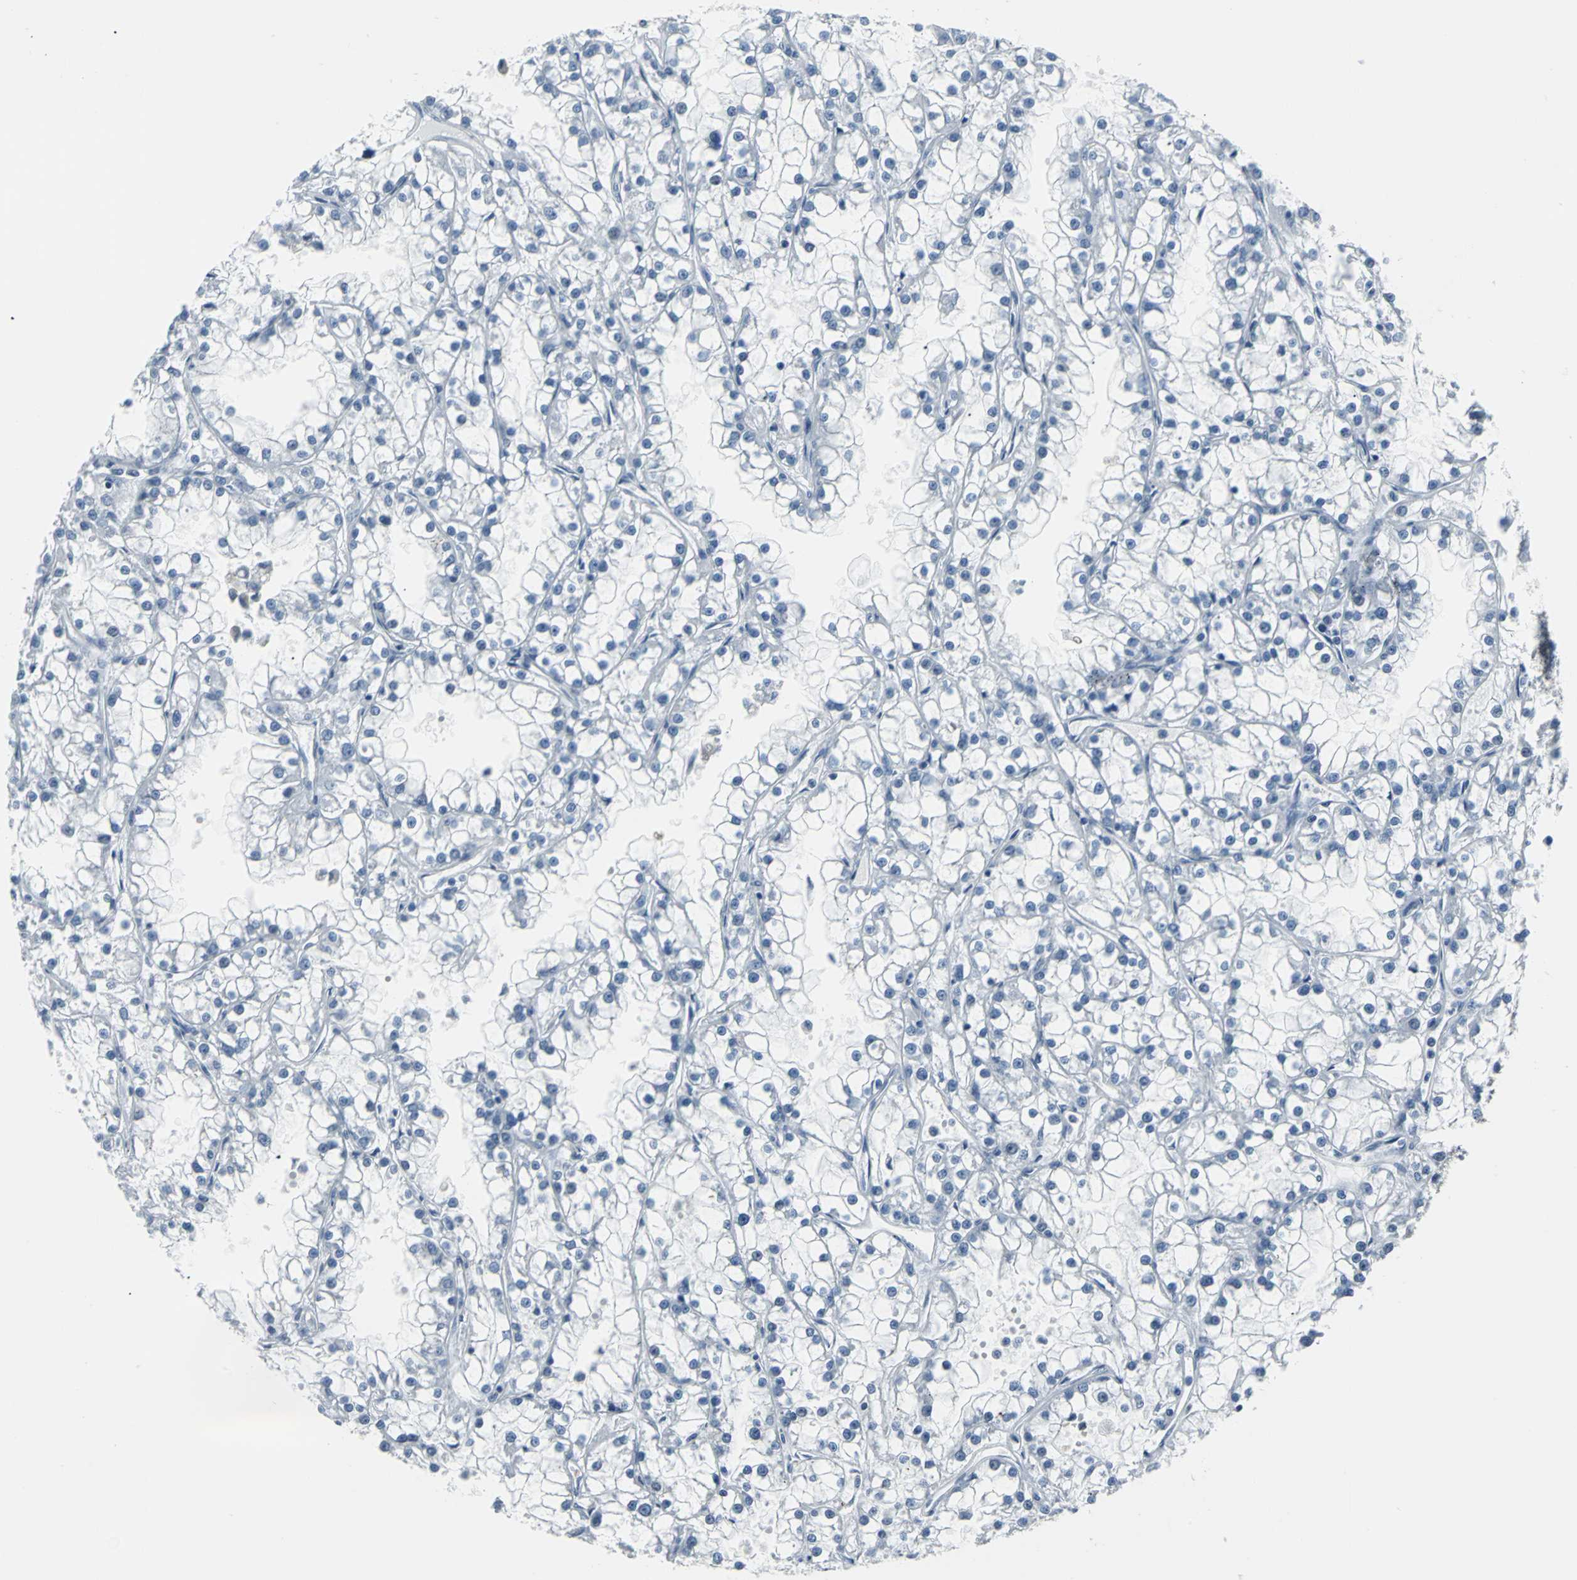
{"staining": {"intensity": "negative", "quantity": "none", "location": "none"}, "tissue": "renal cancer", "cell_type": "Tumor cells", "image_type": "cancer", "snomed": [{"axis": "morphology", "description": "Adenocarcinoma, NOS"}, {"axis": "topography", "description": "Kidney"}], "caption": "Renal adenocarcinoma was stained to show a protein in brown. There is no significant staining in tumor cells.", "gene": "IQGAP2", "patient": {"sex": "female", "age": 52}}